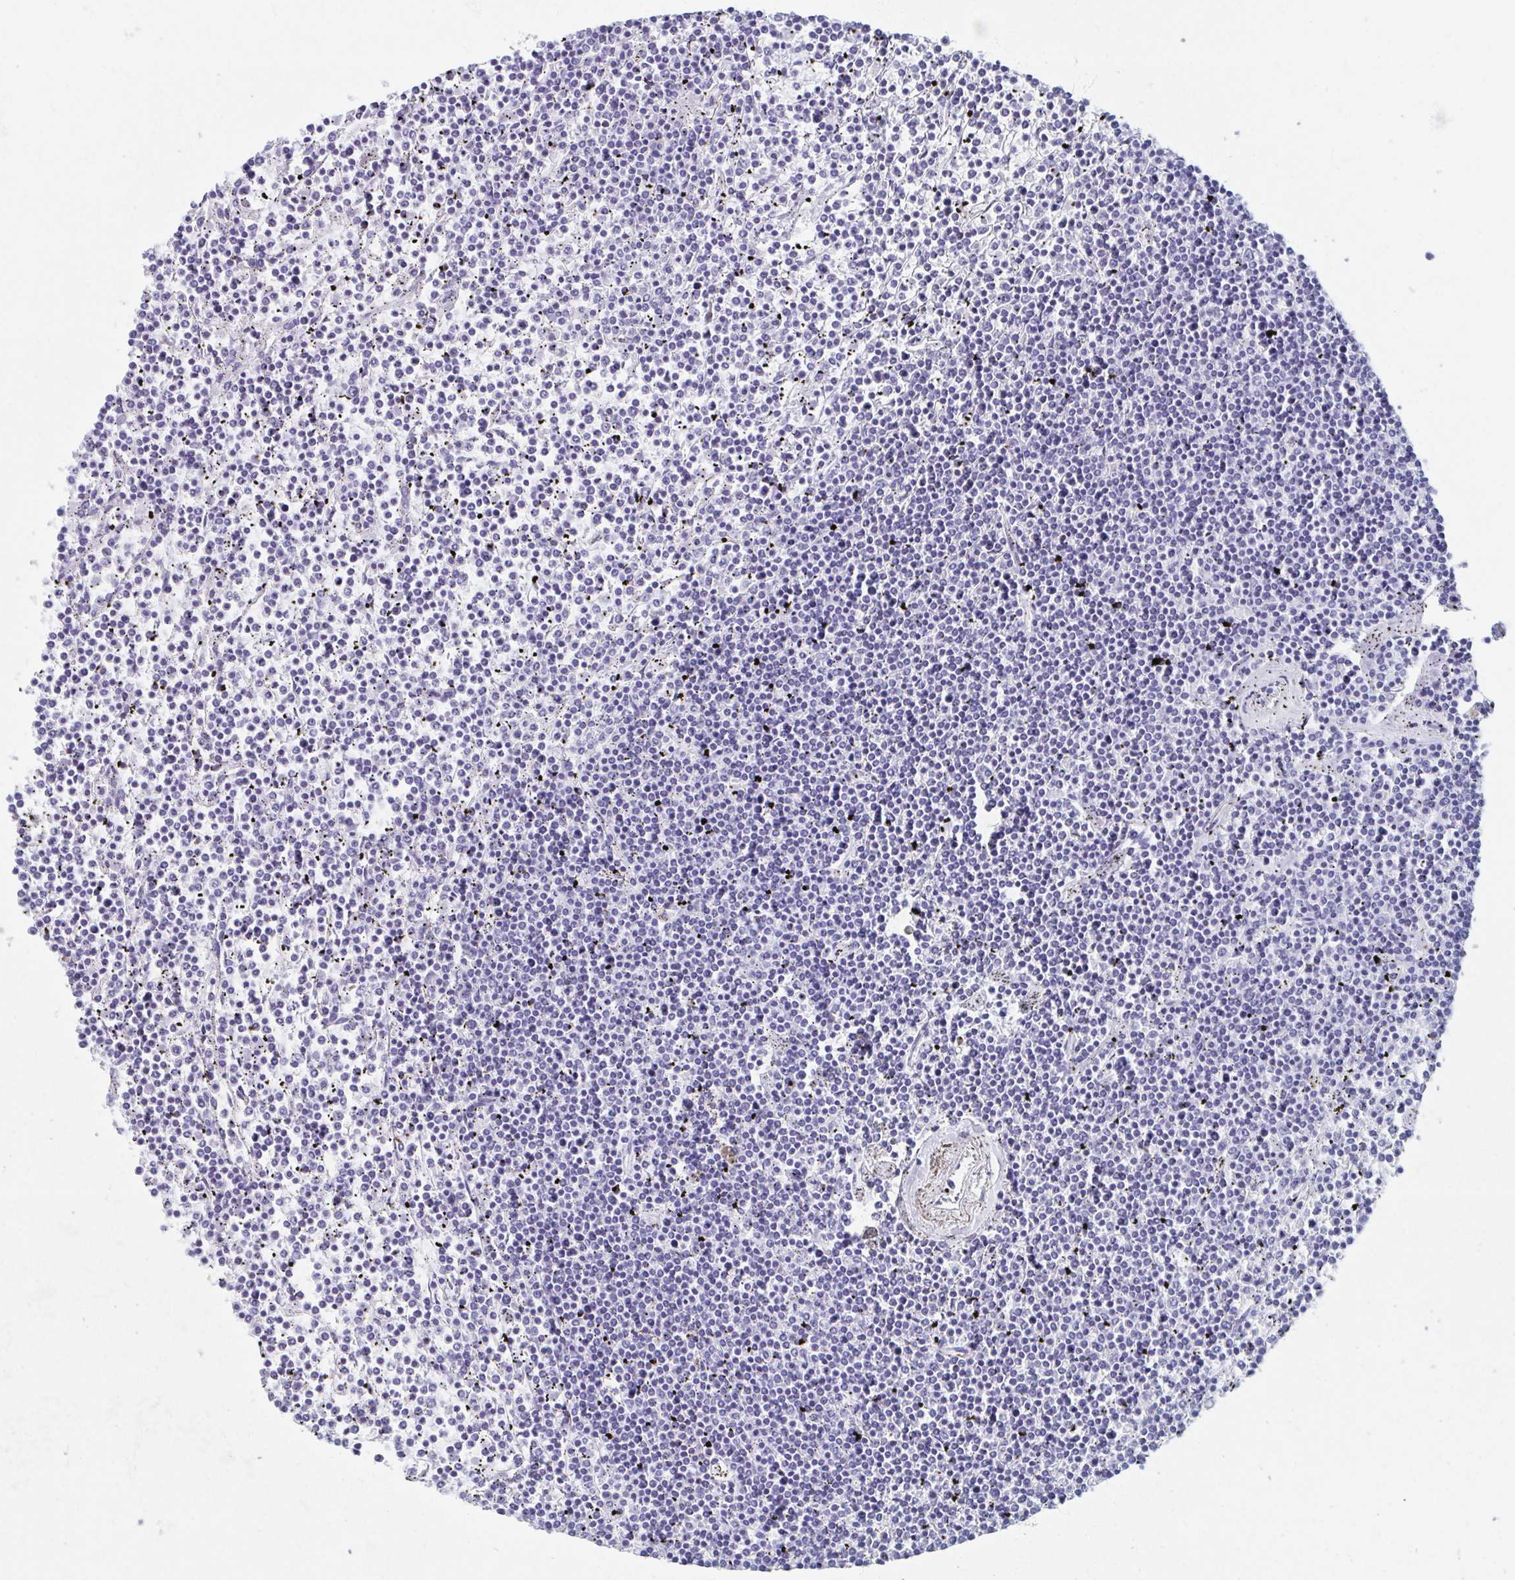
{"staining": {"intensity": "negative", "quantity": "none", "location": "none"}, "tissue": "lymphoma", "cell_type": "Tumor cells", "image_type": "cancer", "snomed": [{"axis": "morphology", "description": "Malignant lymphoma, non-Hodgkin's type, Low grade"}, {"axis": "topography", "description": "Spleen"}], "caption": "Immunohistochemistry photomicrograph of neoplastic tissue: human malignant lymphoma, non-Hodgkin's type (low-grade) stained with DAB demonstrates no significant protein positivity in tumor cells.", "gene": "SHCBP1L", "patient": {"sex": "female", "age": 19}}